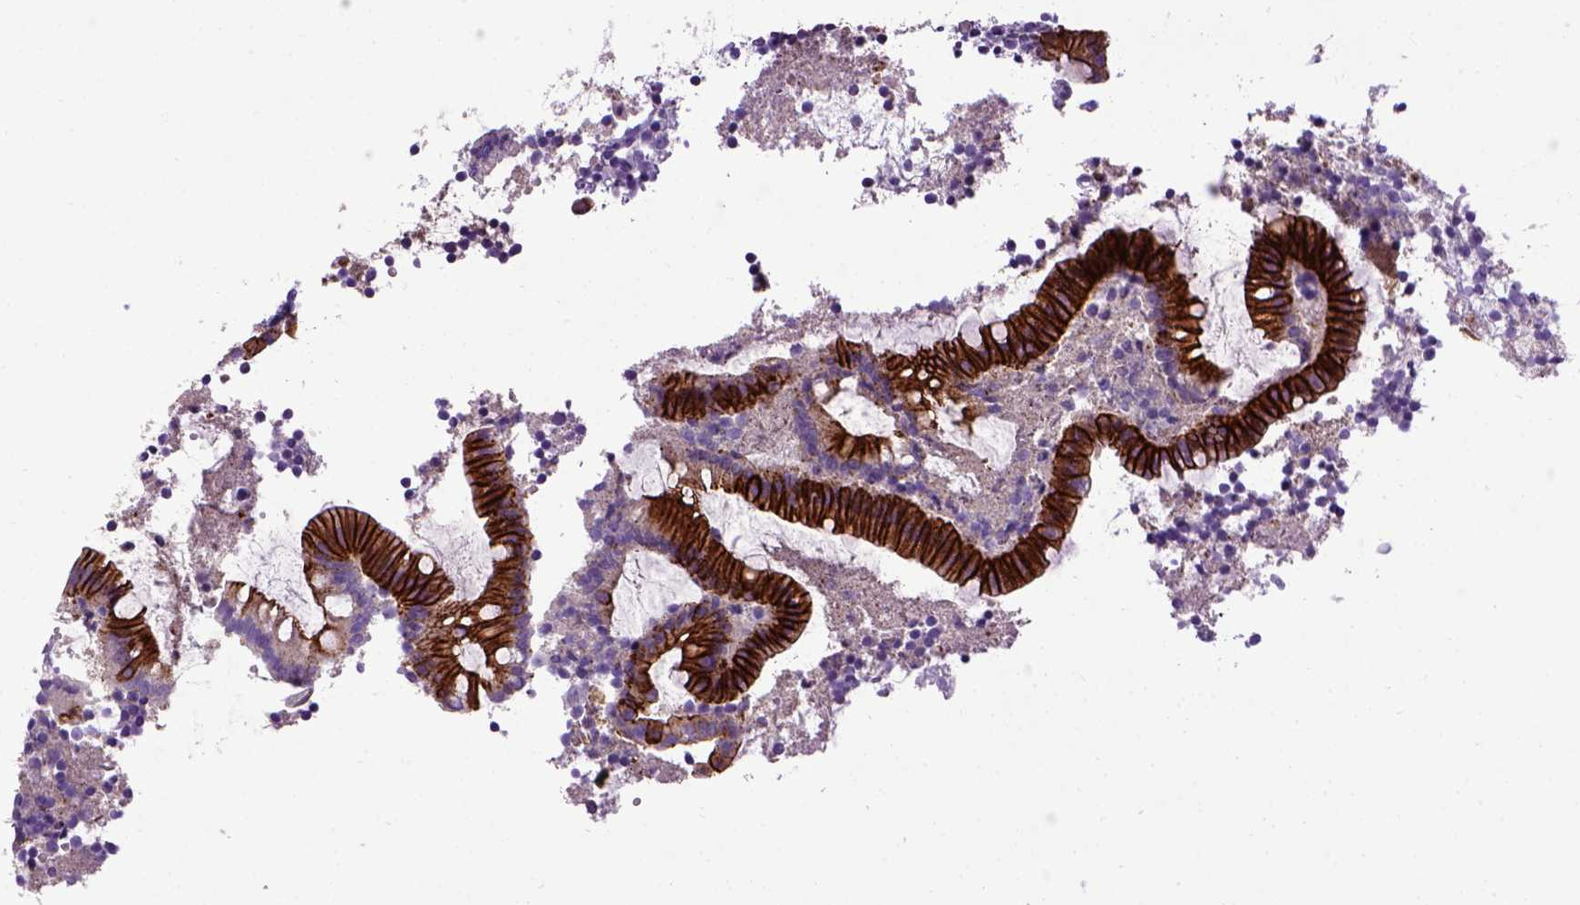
{"staining": {"intensity": "strong", "quantity": ">75%", "location": "cytoplasmic/membranous"}, "tissue": "appendix", "cell_type": "Glandular cells", "image_type": "normal", "snomed": [{"axis": "morphology", "description": "Normal tissue, NOS"}, {"axis": "topography", "description": "Appendix"}], "caption": "Protein expression by IHC reveals strong cytoplasmic/membranous expression in approximately >75% of glandular cells in benign appendix. (Brightfield microscopy of DAB IHC at high magnification).", "gene": "CDH1", "patient": {"sex": "female", "age": 32}}